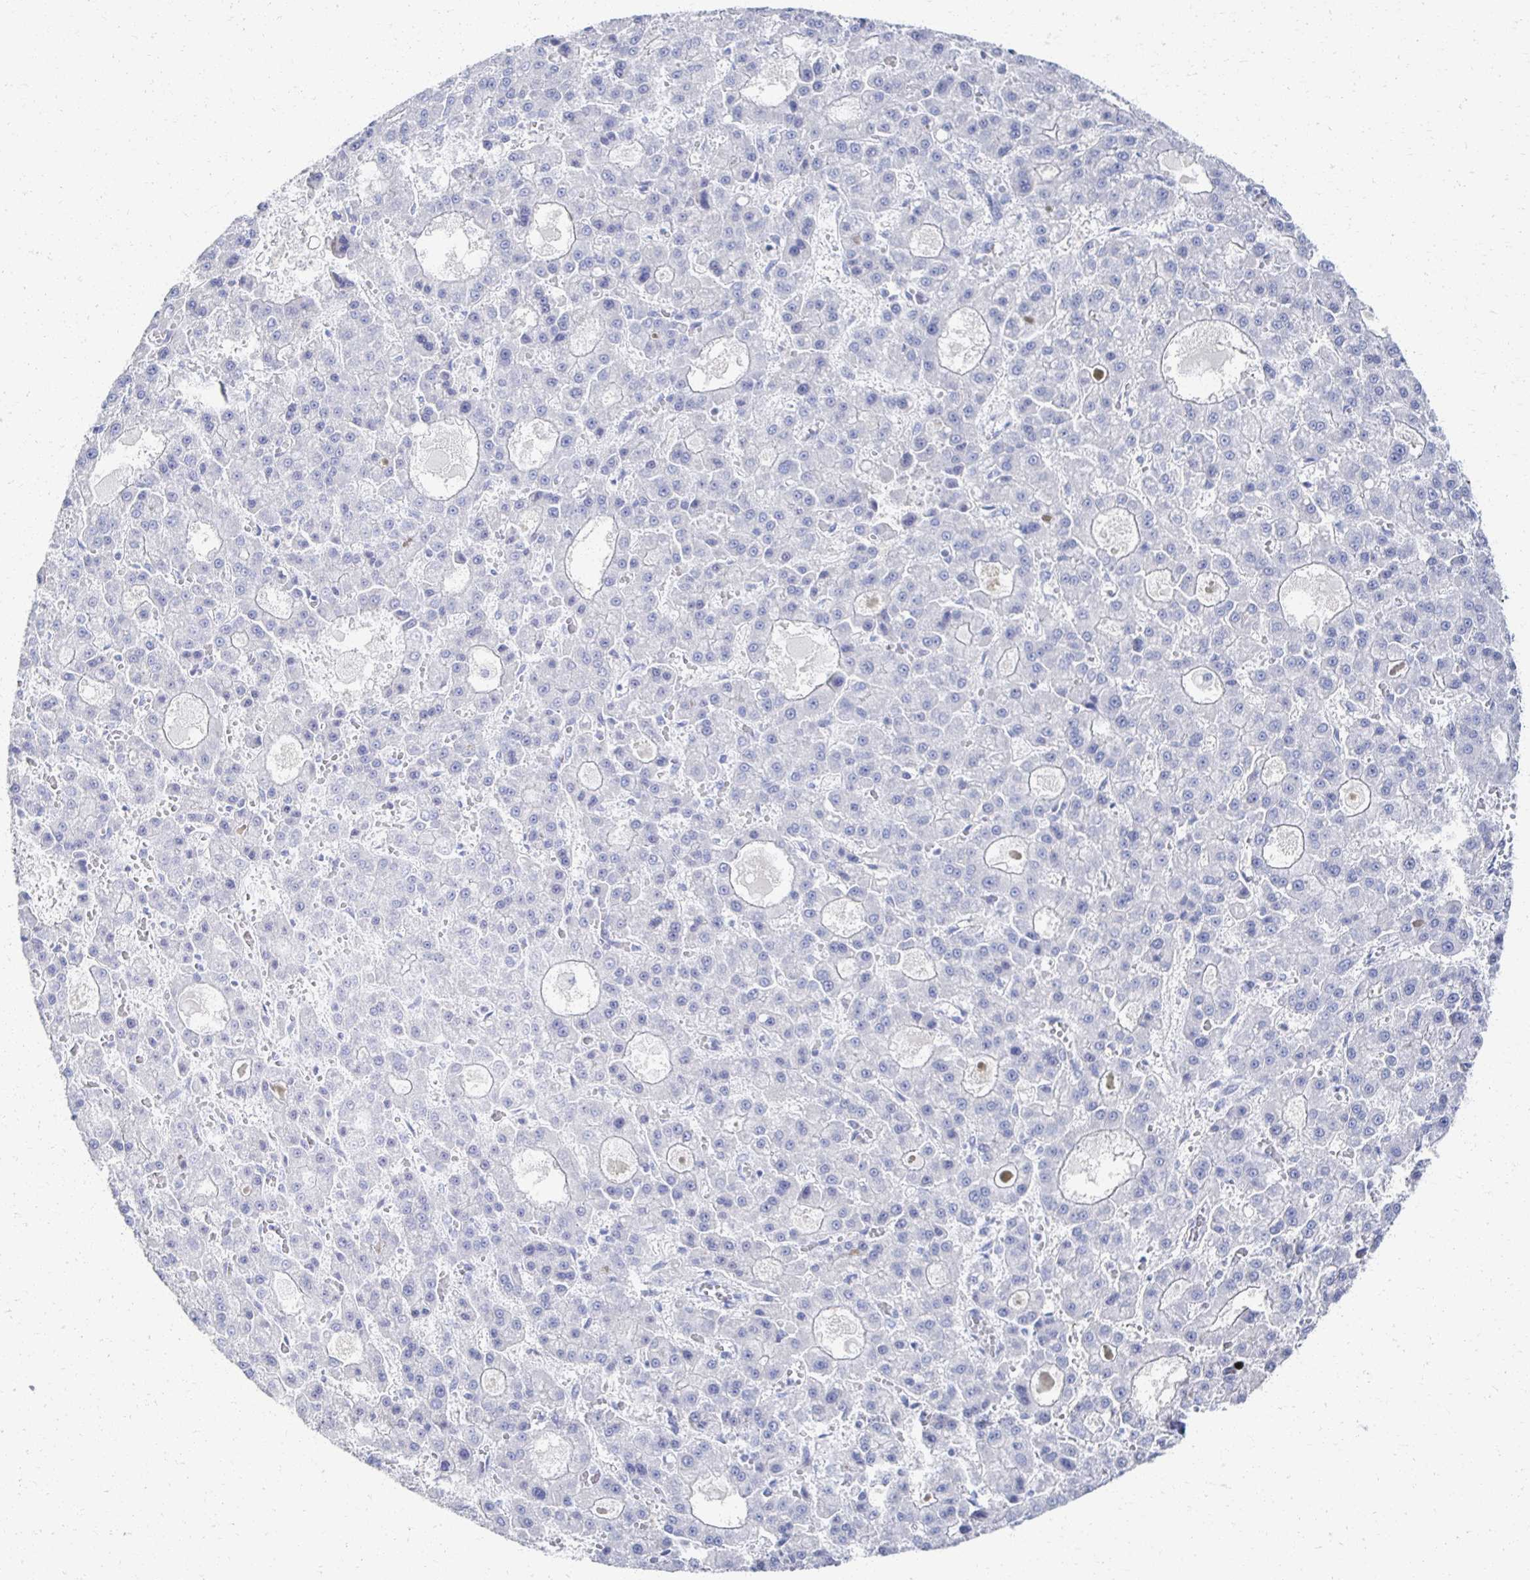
{"staining": {"intensity": "negative", "quantity": "none", "location": "none"}, "tissue": "liver cancer", "cell_type": "Tumor cells", "image_type": "cancer", "snomed": [{"axis": "morphology", "description": "Carcinoma, Hepatocellular, NOS"}, {"axis": "topography", "description": "Liver"}], "caption": "Immunohistochemistry micrograph of human liver cancer (hepatocellular carcinoma) stained for a protein (brown), which exhibits no staining in tumor cells.", "gene": "PRR20A", "patient": {"sex": "male", "age": 70}}